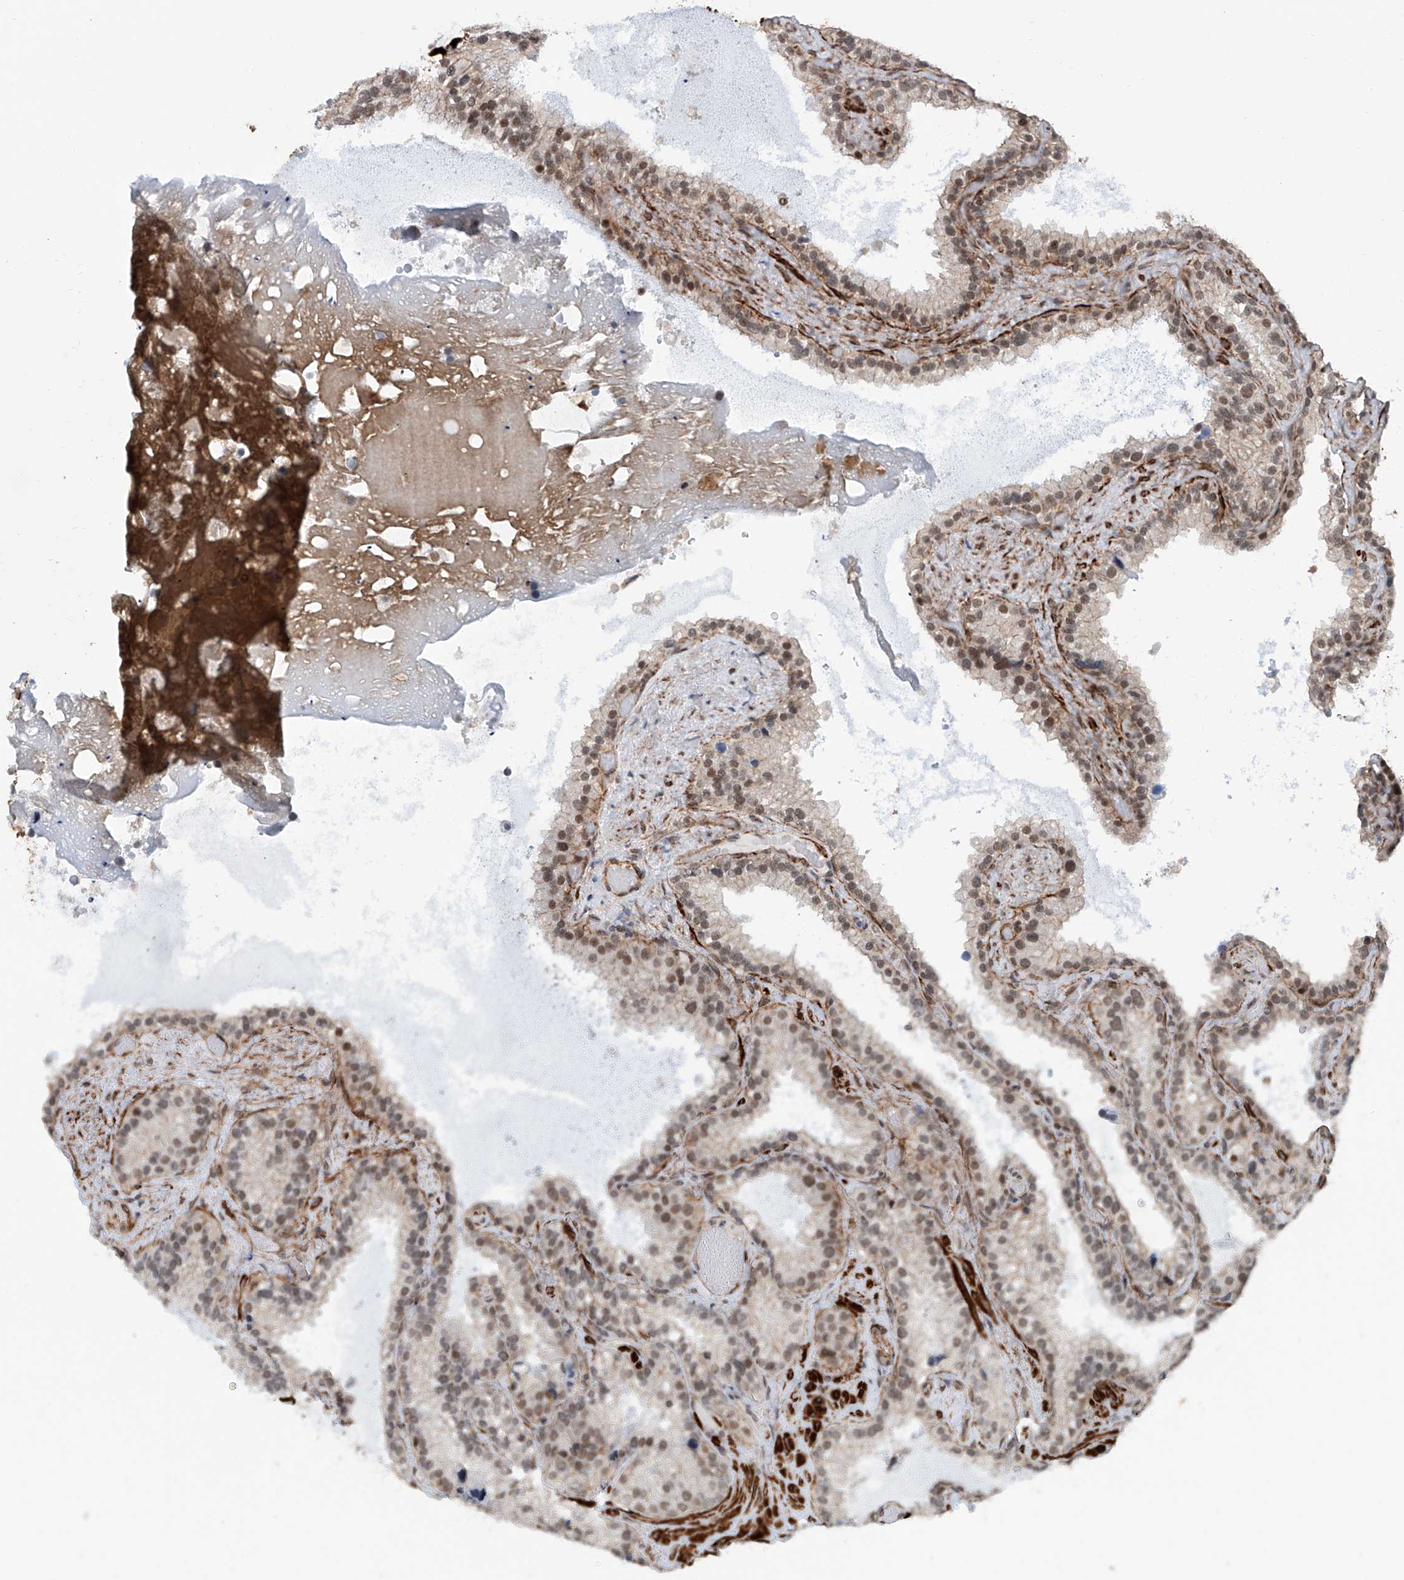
{"staining": {"intensity": "weak", "quantity": ">75%", "location": "nuclear"}, "tissue": "seminal vesicle", "cell_type": "Glandular cells", "image_type": "normal", "snomed": [{"axis": "morphology", "description": "Normal tissue, NOS"}, {"axis": "topography", "description": "Prostate"}, {"axis": "topography", "description": "Seminal veicle"}], "caption": "Protein staining by immunohistochemistry (IHC) shows weak nuclear positivity in about >75% of glandular cells in unremarkable seminal vesicle. (Brightfield microscopy of DAB IHC at high magnification).", "gene": "SDE2", "patient": {"sex": "male", "age": 68}}